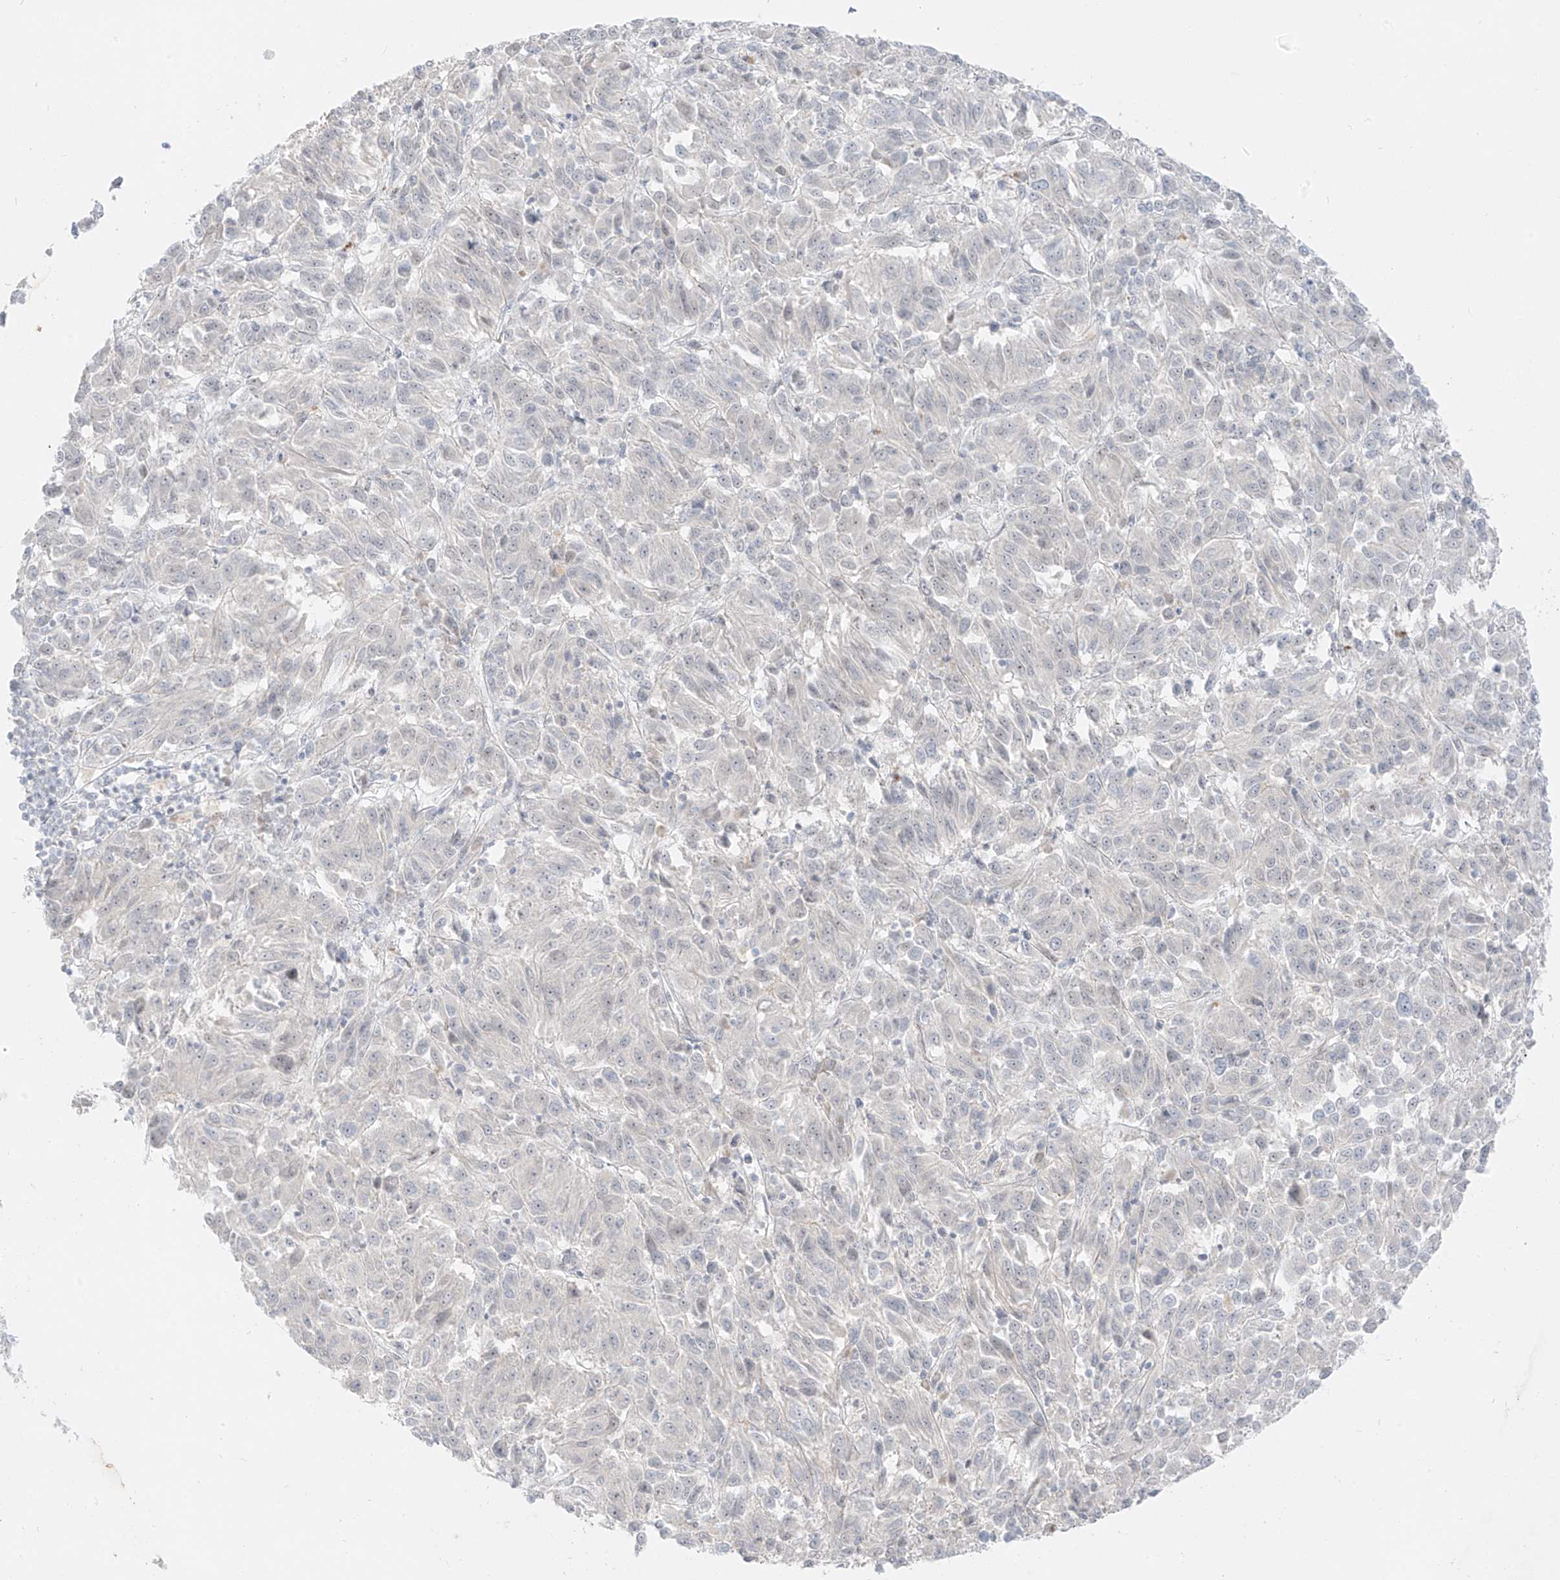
{"staining": {"intensity": "negative", "quantity": "none", "location": "none"}, "tissue": "melanoma", "cell_type": "Tumor cells", "image_type": "cancer", "snomed": [{"axis": "morphology", "description": "Malignant melanoma, Metastatic site"}, {"axis": "topography", "description": "Lung"}], "caption": "Tumor cells are negative for brown protein staining in melanoma.", "gene": "ZNF774", "patient": {"sex": "male", "age": 64}}